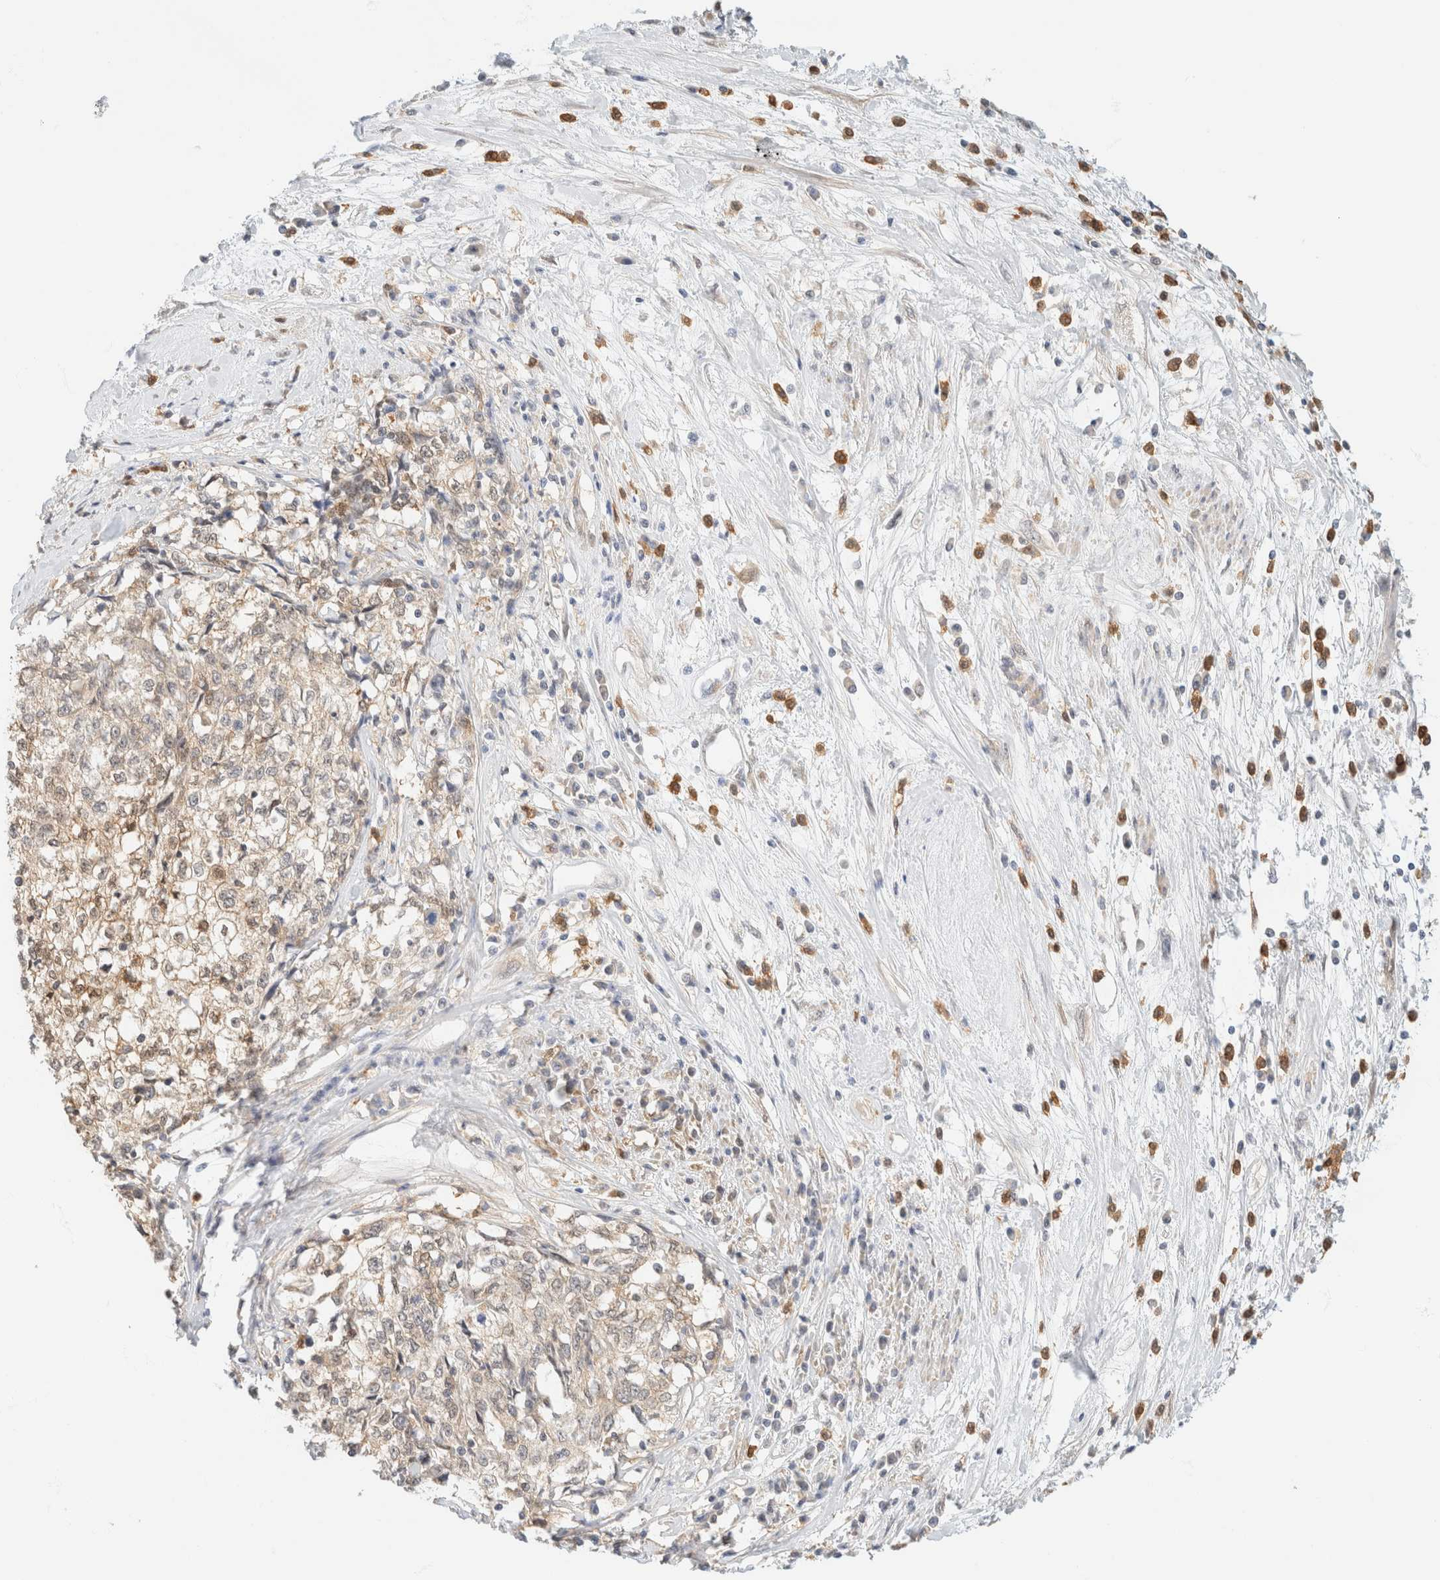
{"staining": {"intensity": "weak", "quantity": "25%-75%", "location": "cytoplasmic/membranous"}, "tissue": "cervical cancer", "cell_type": "Tumor cells", "image_type": "cancer", "snomed": [{"axis": "morphology", "description": "Squamous cell carcinoma, NOS"}, {"axis": "topography", "description": "Cervix"}], "caption": "Immunohistochemistry of human cervical squamous cell carcinoma reveals low levels of weak cytoplasmic/membranous expression in approximately 25%-75% of tumor cells.", "gene": "GPI", "patient": {"sex": "female", "age": 57}}